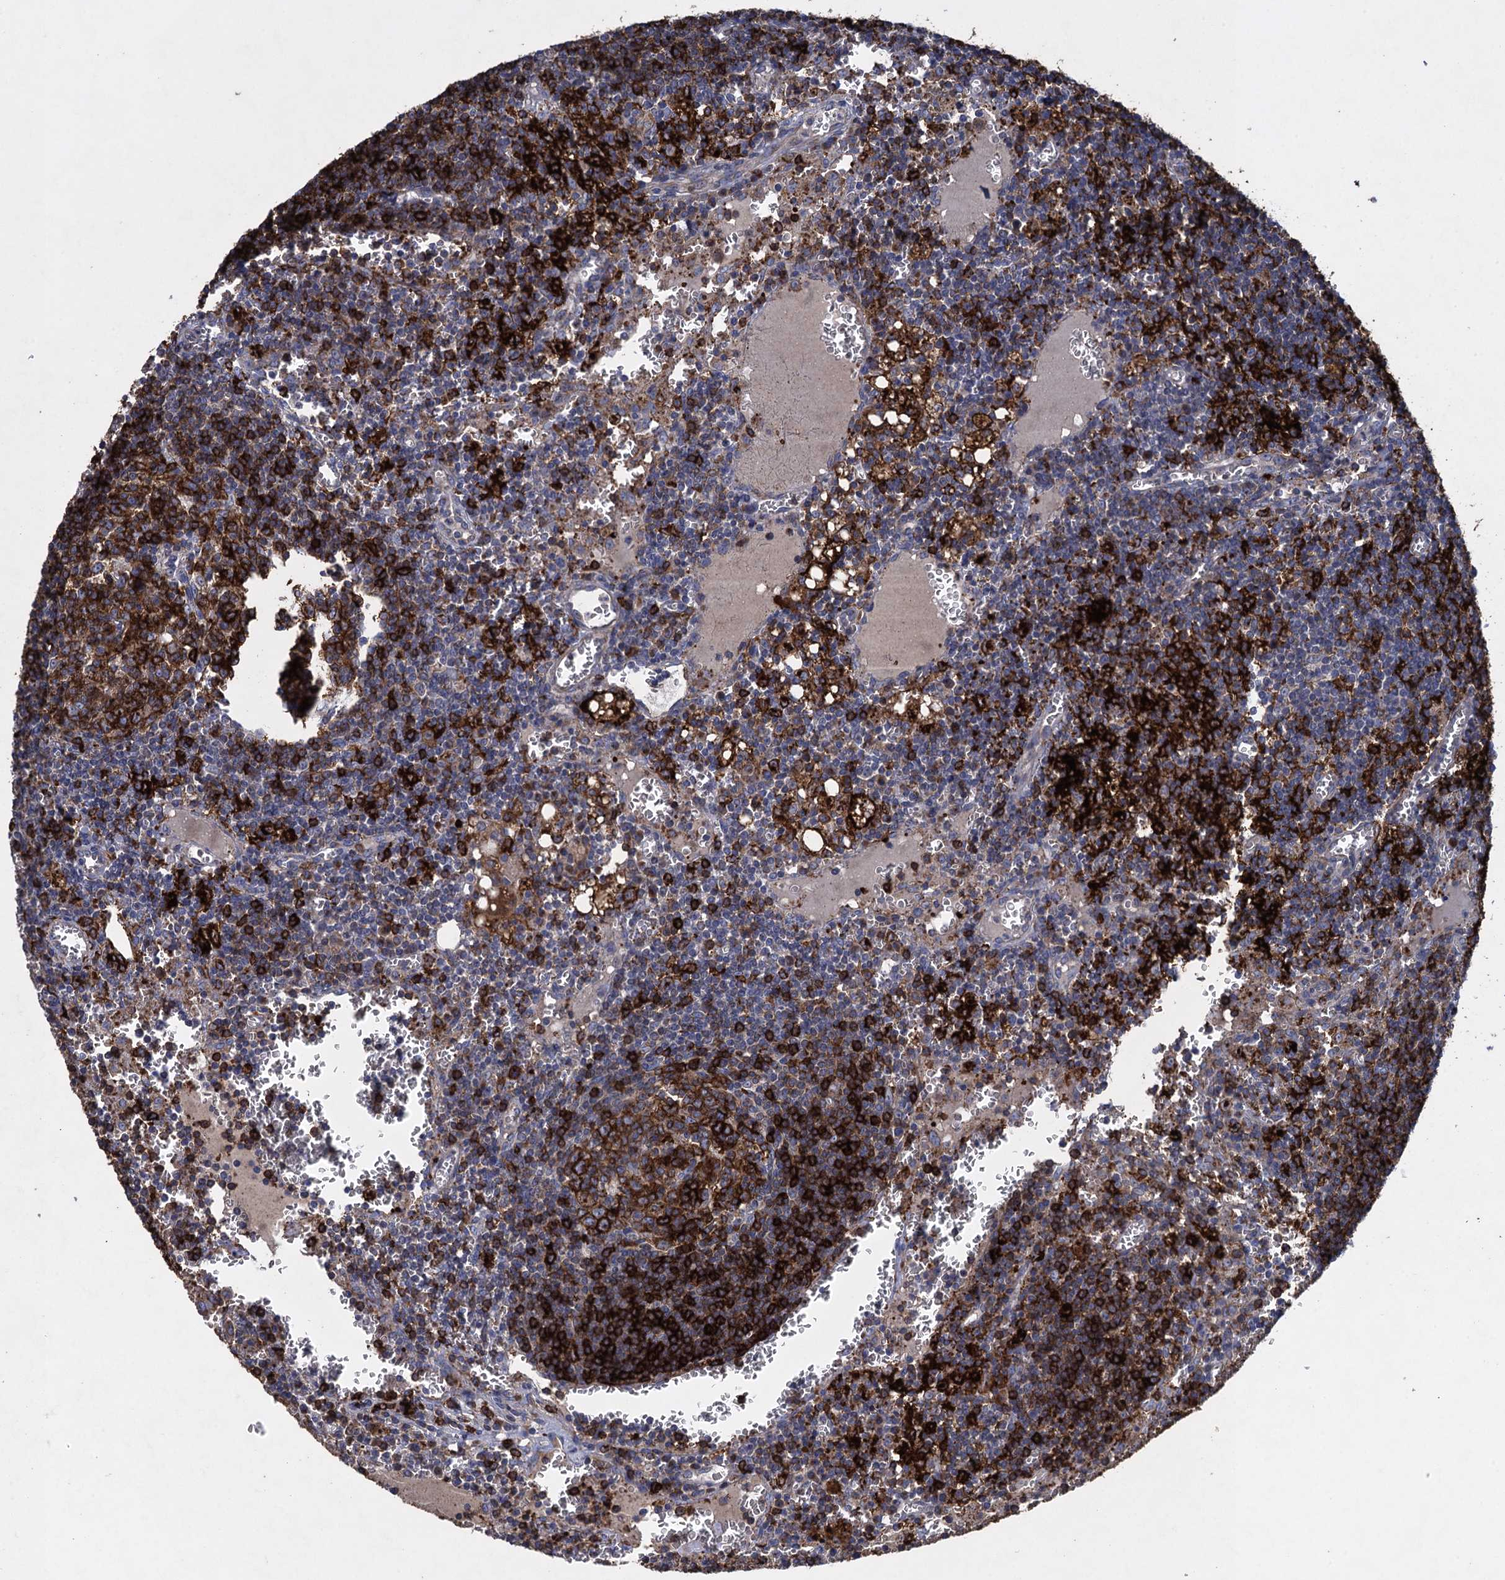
{"staining": {"intensity": "strong", "quantity": ">75%", "location": "cytoplasmic/membranous"}, "tissue": "lymph node", "cell_type": "Germinal center cells", "image_type": "normal", "snomed": [{"axis": "morphology", "description": "Normal tissue, NOS"}, {"axis": "topography", "description": "Lymph node"}], "caption": "Lymph node stained with immunohistochemistry demonstrates strong cytoplasmic/membranous positivity in about >75% of germinal center cells. The staining is performed using DAB brown chromogen to label protein expression. The nuclei are counter-stained blue using hematoxylin.", "gene": "TXNDC11", "patient": {"sex": "female", "age": 73}}